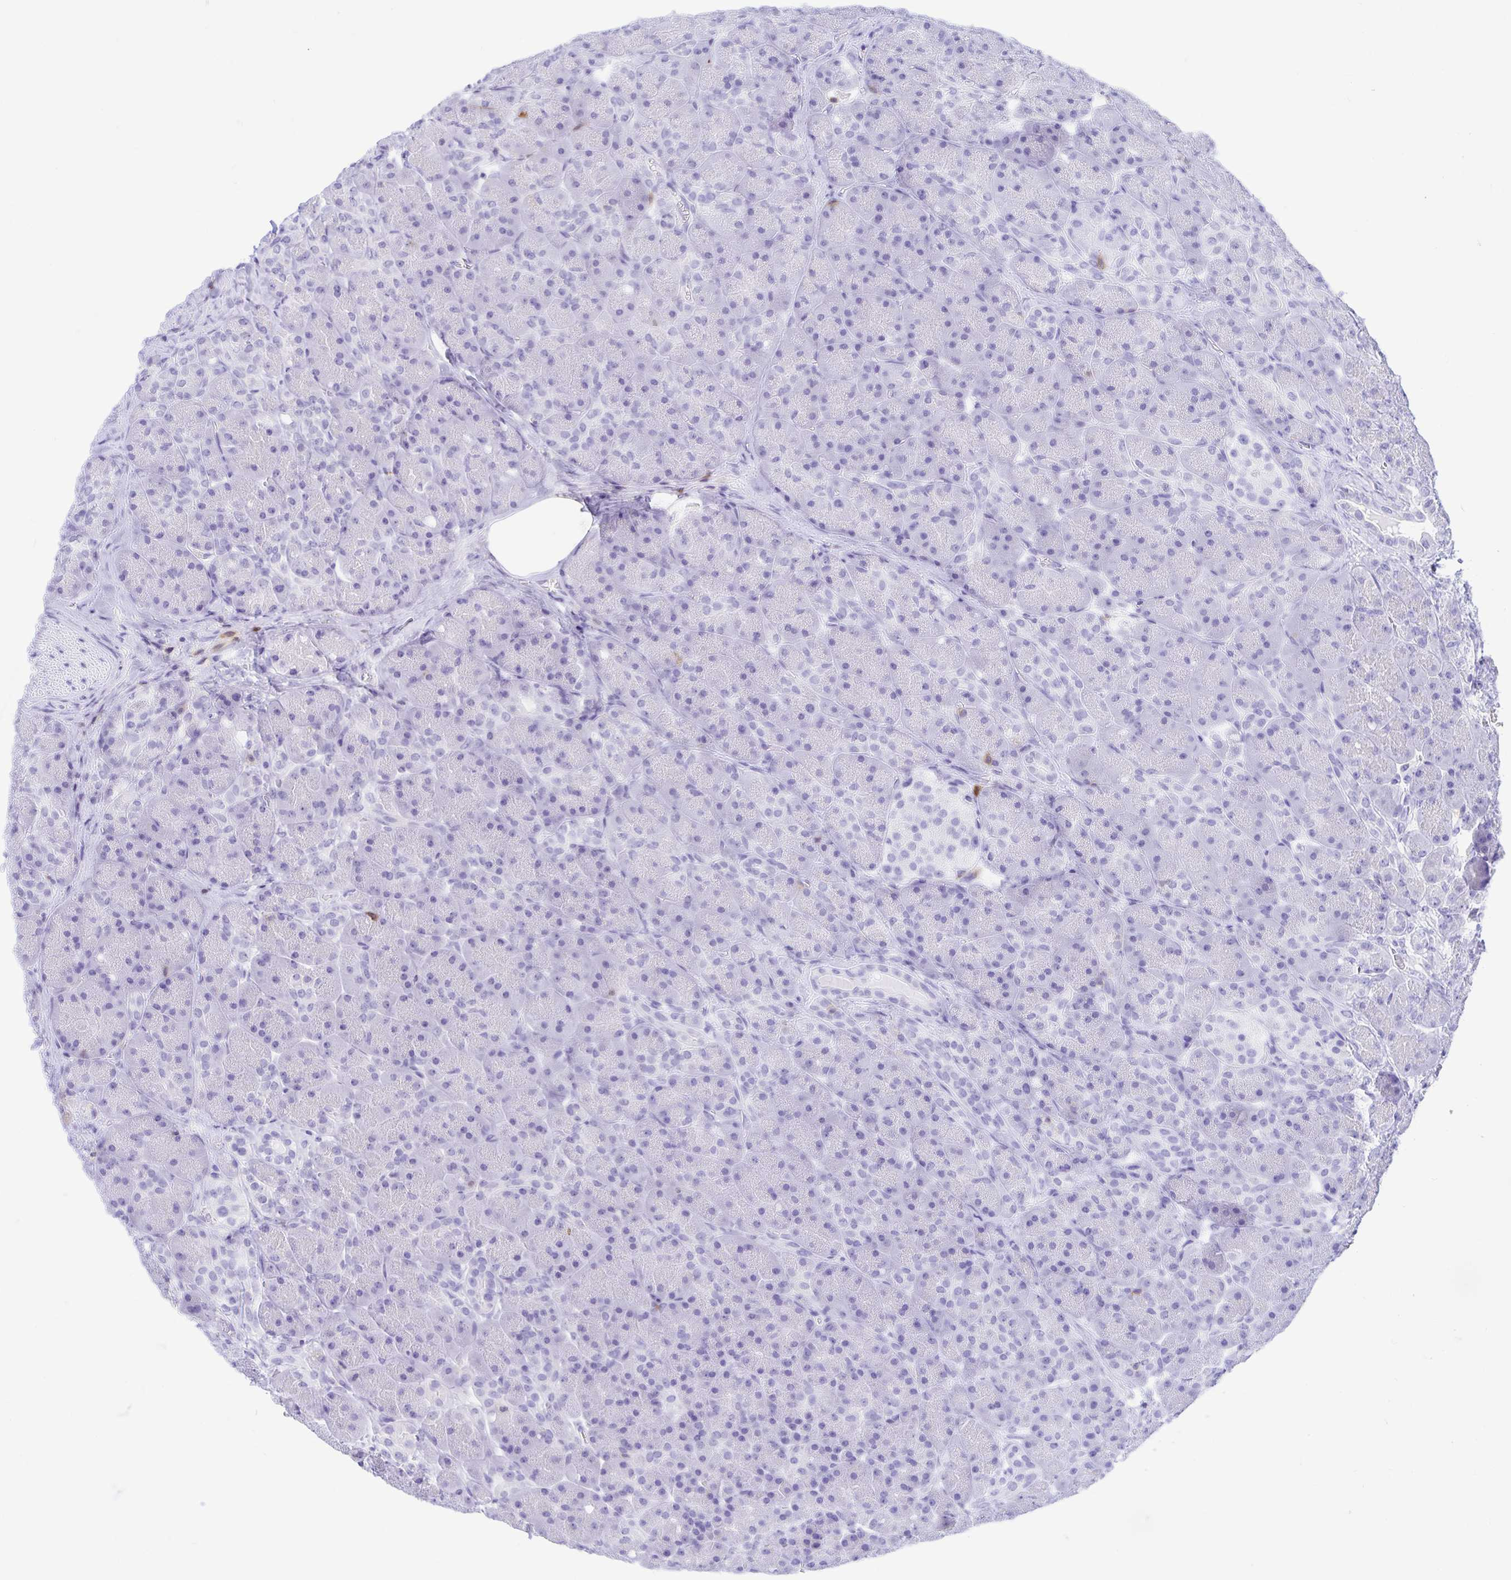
{"staining": {"intensity": "negative", "quantity": "none", "location": "none"}, "tissue": "pancreas", "cell_type": "Exocrine glandular cells", "image_type": "normal", "snomed": [{"axis": "morphology", "description": "Normal tissue, NOS"}, {"axis": "topography", "description": "Pancreas"}], "caption": "DAB immunohistochemical staining of unremarkable human pancreas shows no significant expression in exocrine glandular cells.", "gene": "CD5", "patient": {"sex": "male", "age": 55}}